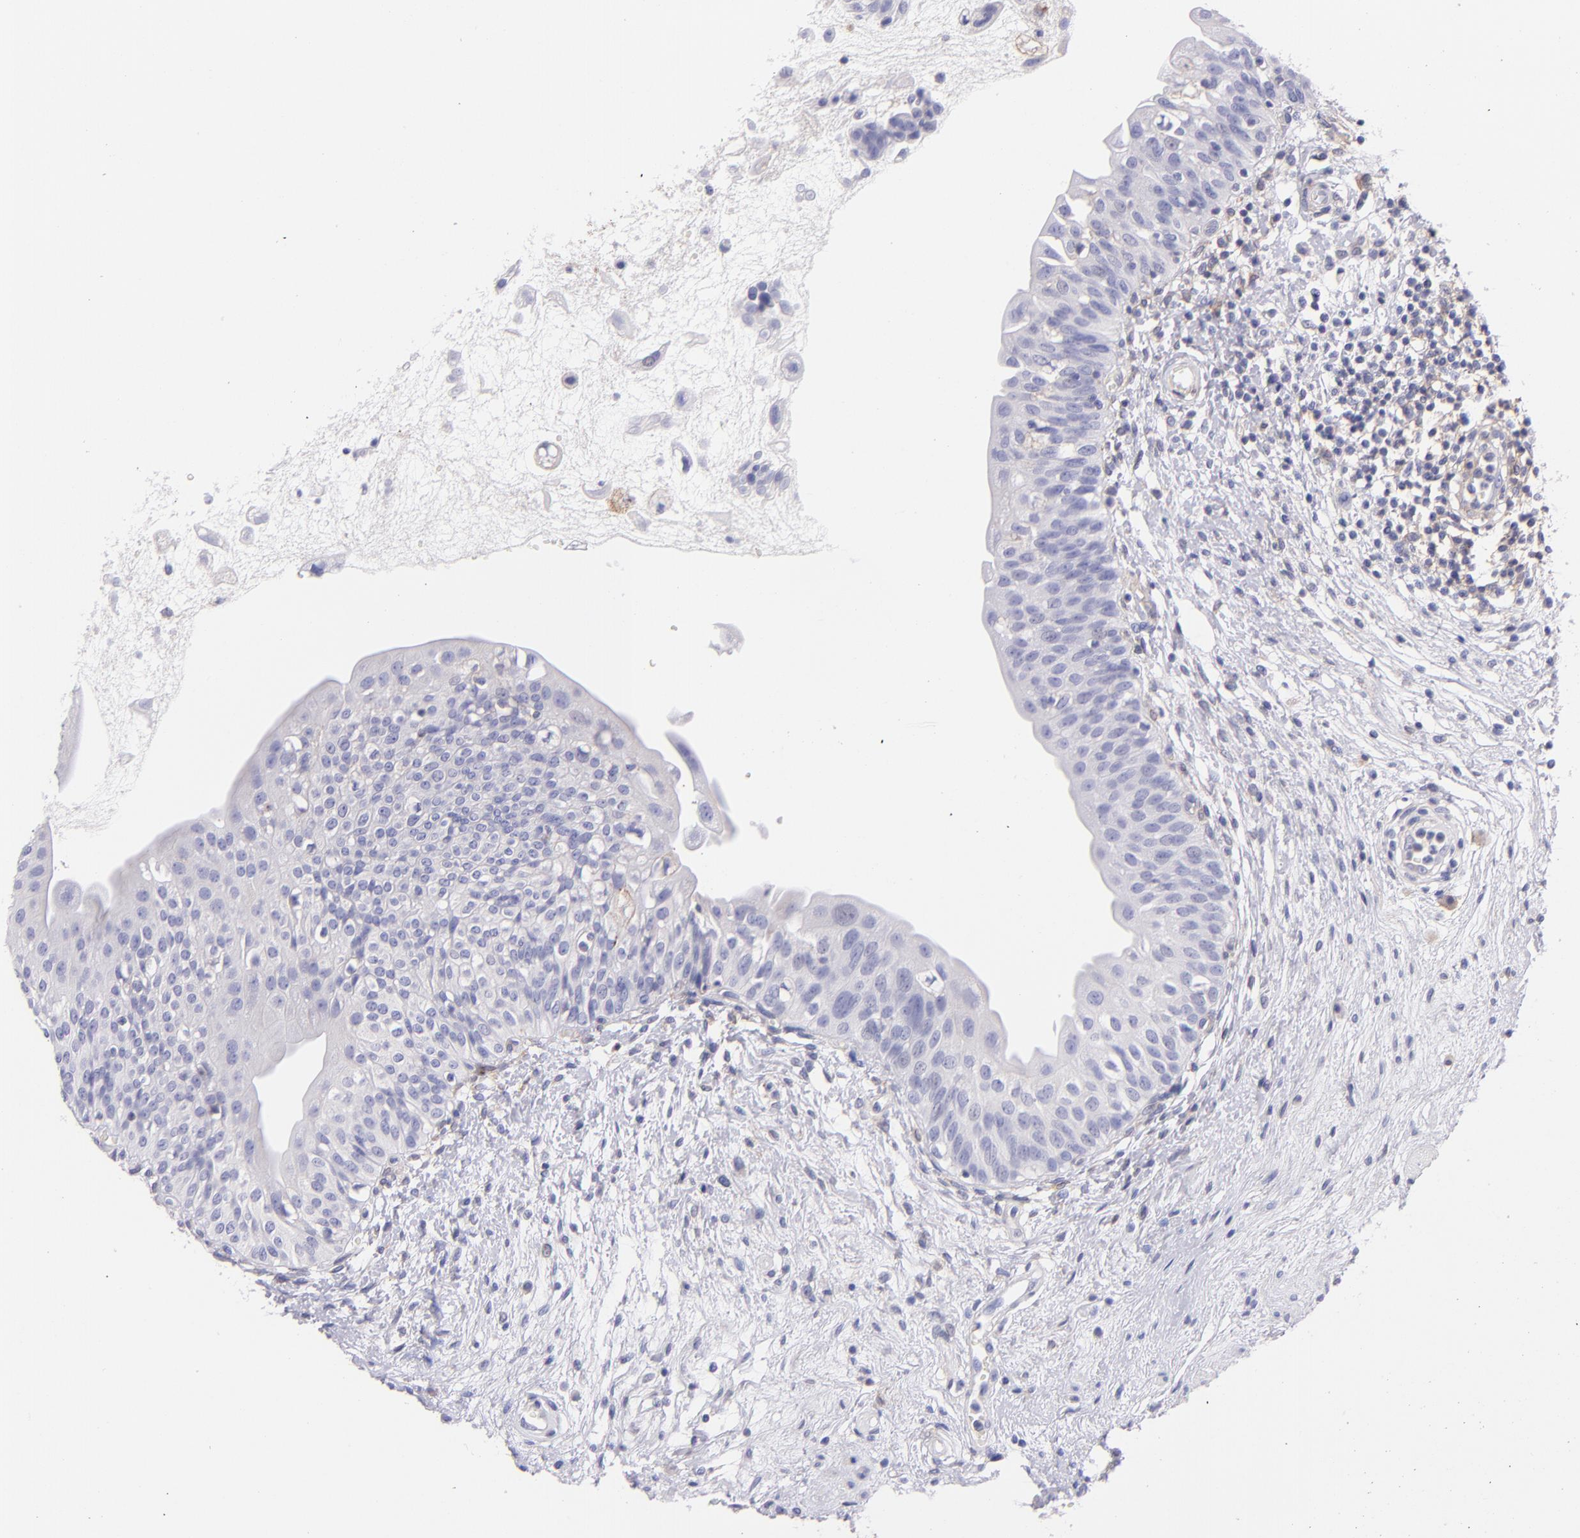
{"staining": {"intensity": "negative", "quantity": "none", "location": "none"}, "tissue": "urinary bladder", "cell_type": "Urothelial cells", "image_type": "normal", "snomed": [{"axis": "morphology", "description": "Normal tissue, NOS"}, {"axis": "topography", "description": "Urinary bladder"}], "caption": "A high-resolution micrograph shows immunohistochemistry staining of unremarkable urinary bladder, which exhibits no significant expression in urothelial cells. The staining is performed using DAB (3,3'-diaminobenzidine) brown chromogen with nuclei counter-stained in using hematoxylin.", "gene": "RET", "patient": {"sex": "female", "age": 55}}